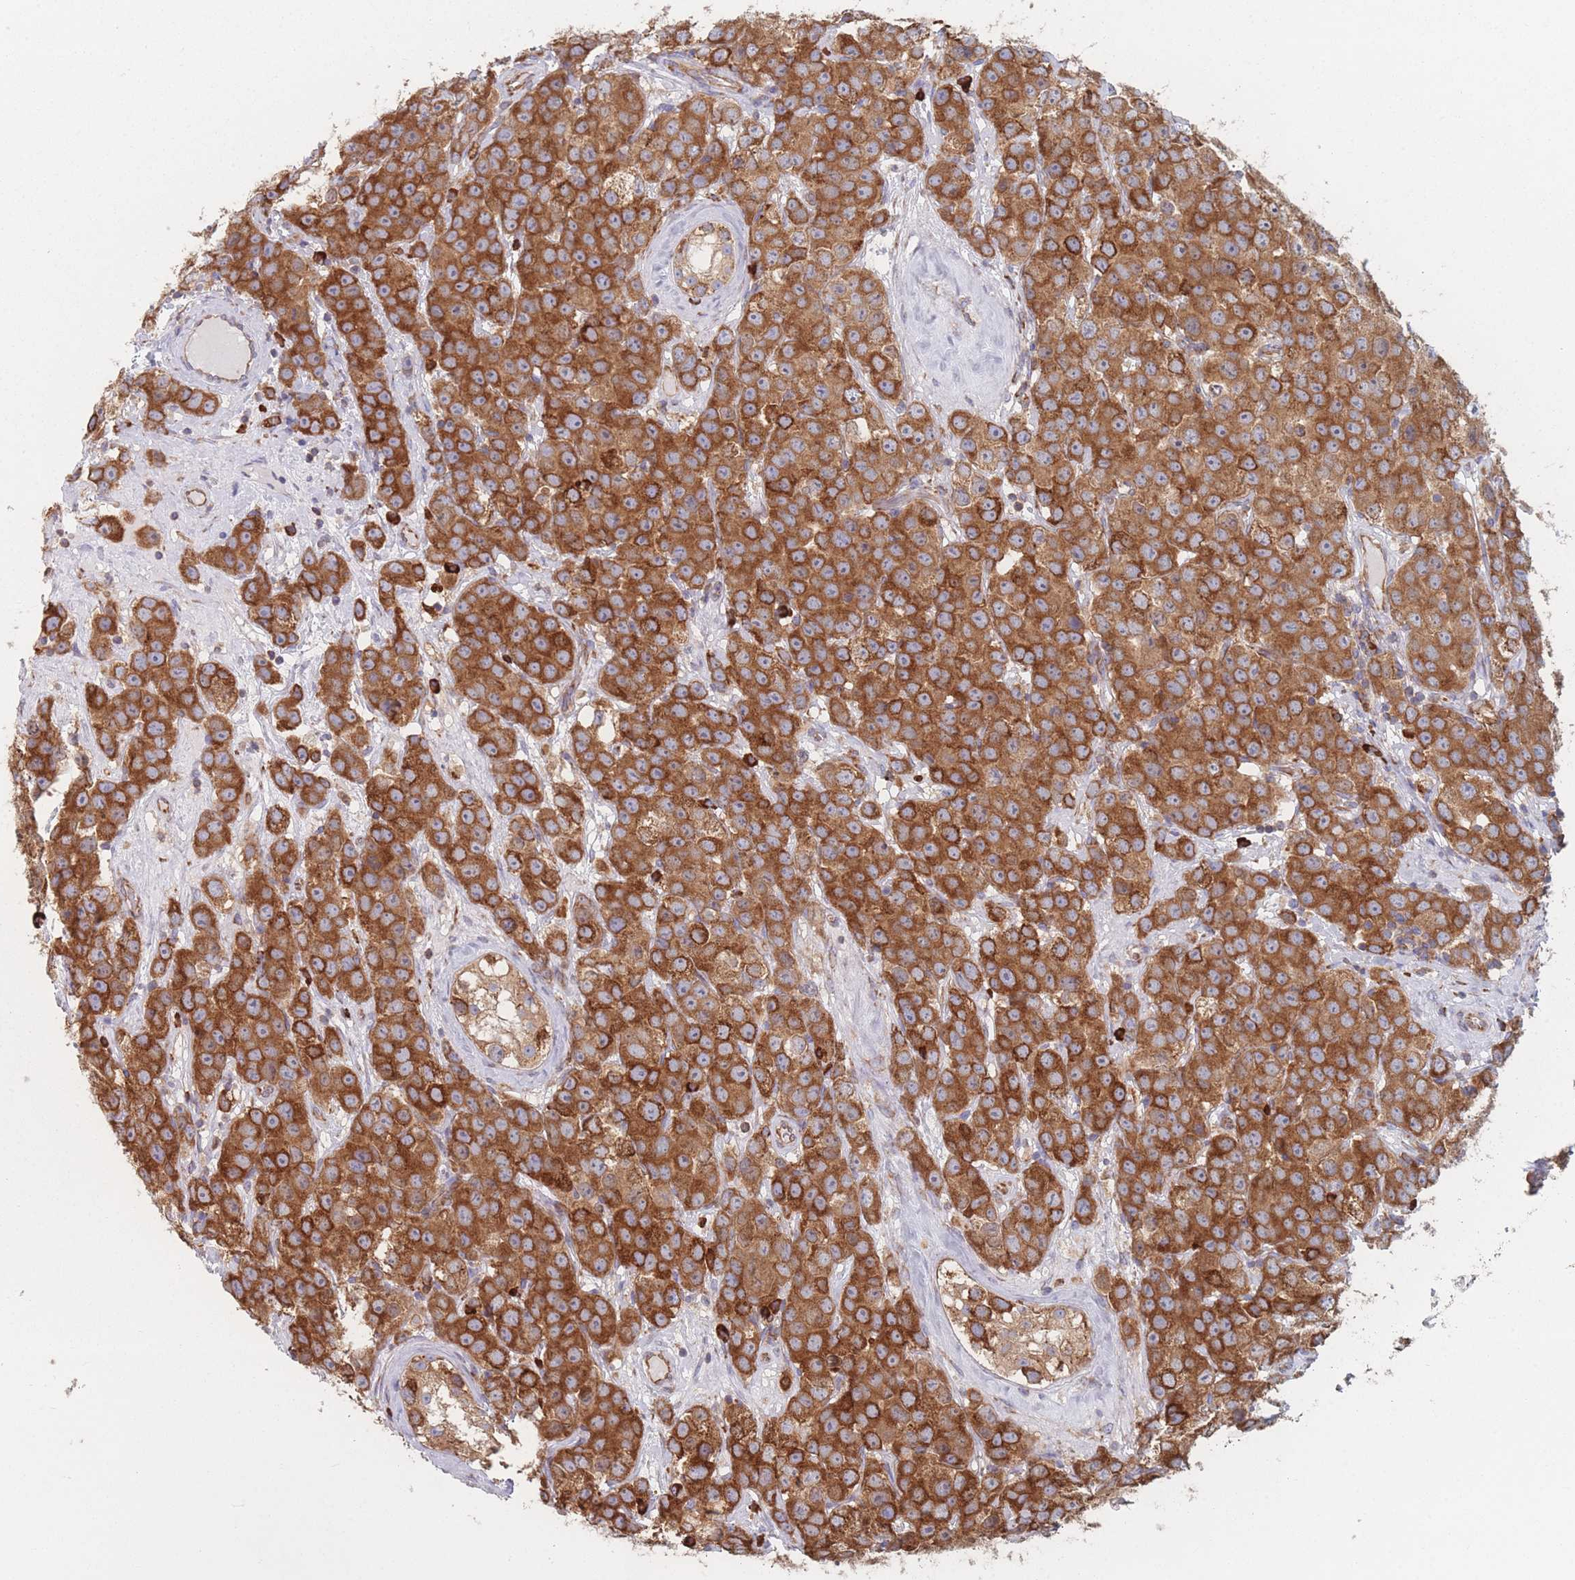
{"staining": {"intensity": "strong", "quantity": ">75%", "location": "cytoplasmic/membranous"}, "tissue": "testis cancer", "cell_type": "Tumor cells", "image_type": "cancer", "snomed": [{"axis": "morphology", "description": "Seminoma, NOS"}, {"axis": "topography", "description": "Testis"}], "caption": "High-power microscopy captured an immunohistochemistry (IHC) image of seminoma (testis), revealing strong cytoplasmic/membranous staining in about >75% of tumor cells.", "gene": "EEF1B2", "patient": {"sex": "male", "age": 28}}